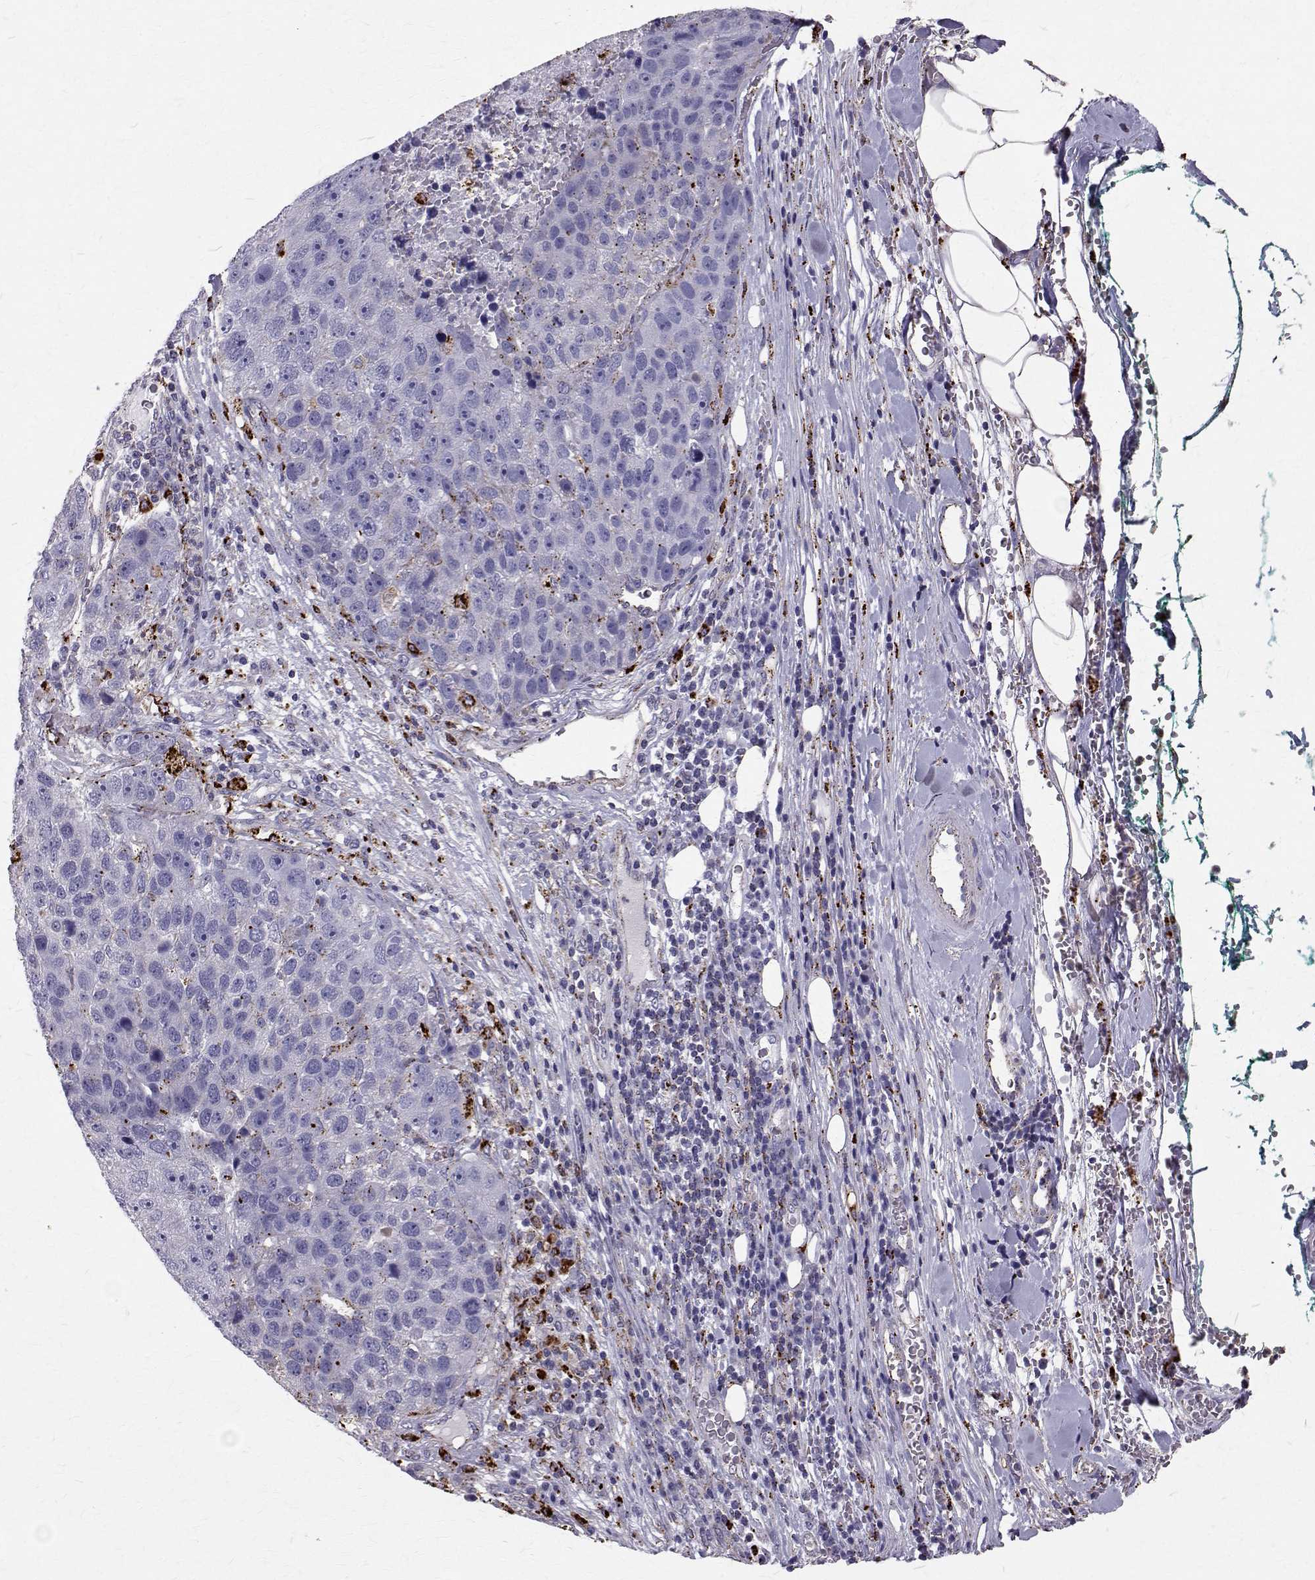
{"staining": {"intensity": "negative", "quantity": "none", "location": "none"}, "tissue": "pancreatic cancer", "cell_type": "Tumor cells", "image_type": "cancer", "snomed": [{"axis": "morphology", "description": "Adenocarcinoma, NOS"}, {"axis": "topography", "description": "Pancreas"}], "caption": "Immunohistochemical staining of human pancreatic cancer (adenocarcinoma) displays no significant staining in tumor cells.", "gene": "TPP1", "patient": {"sex": "female", "age": 61}}